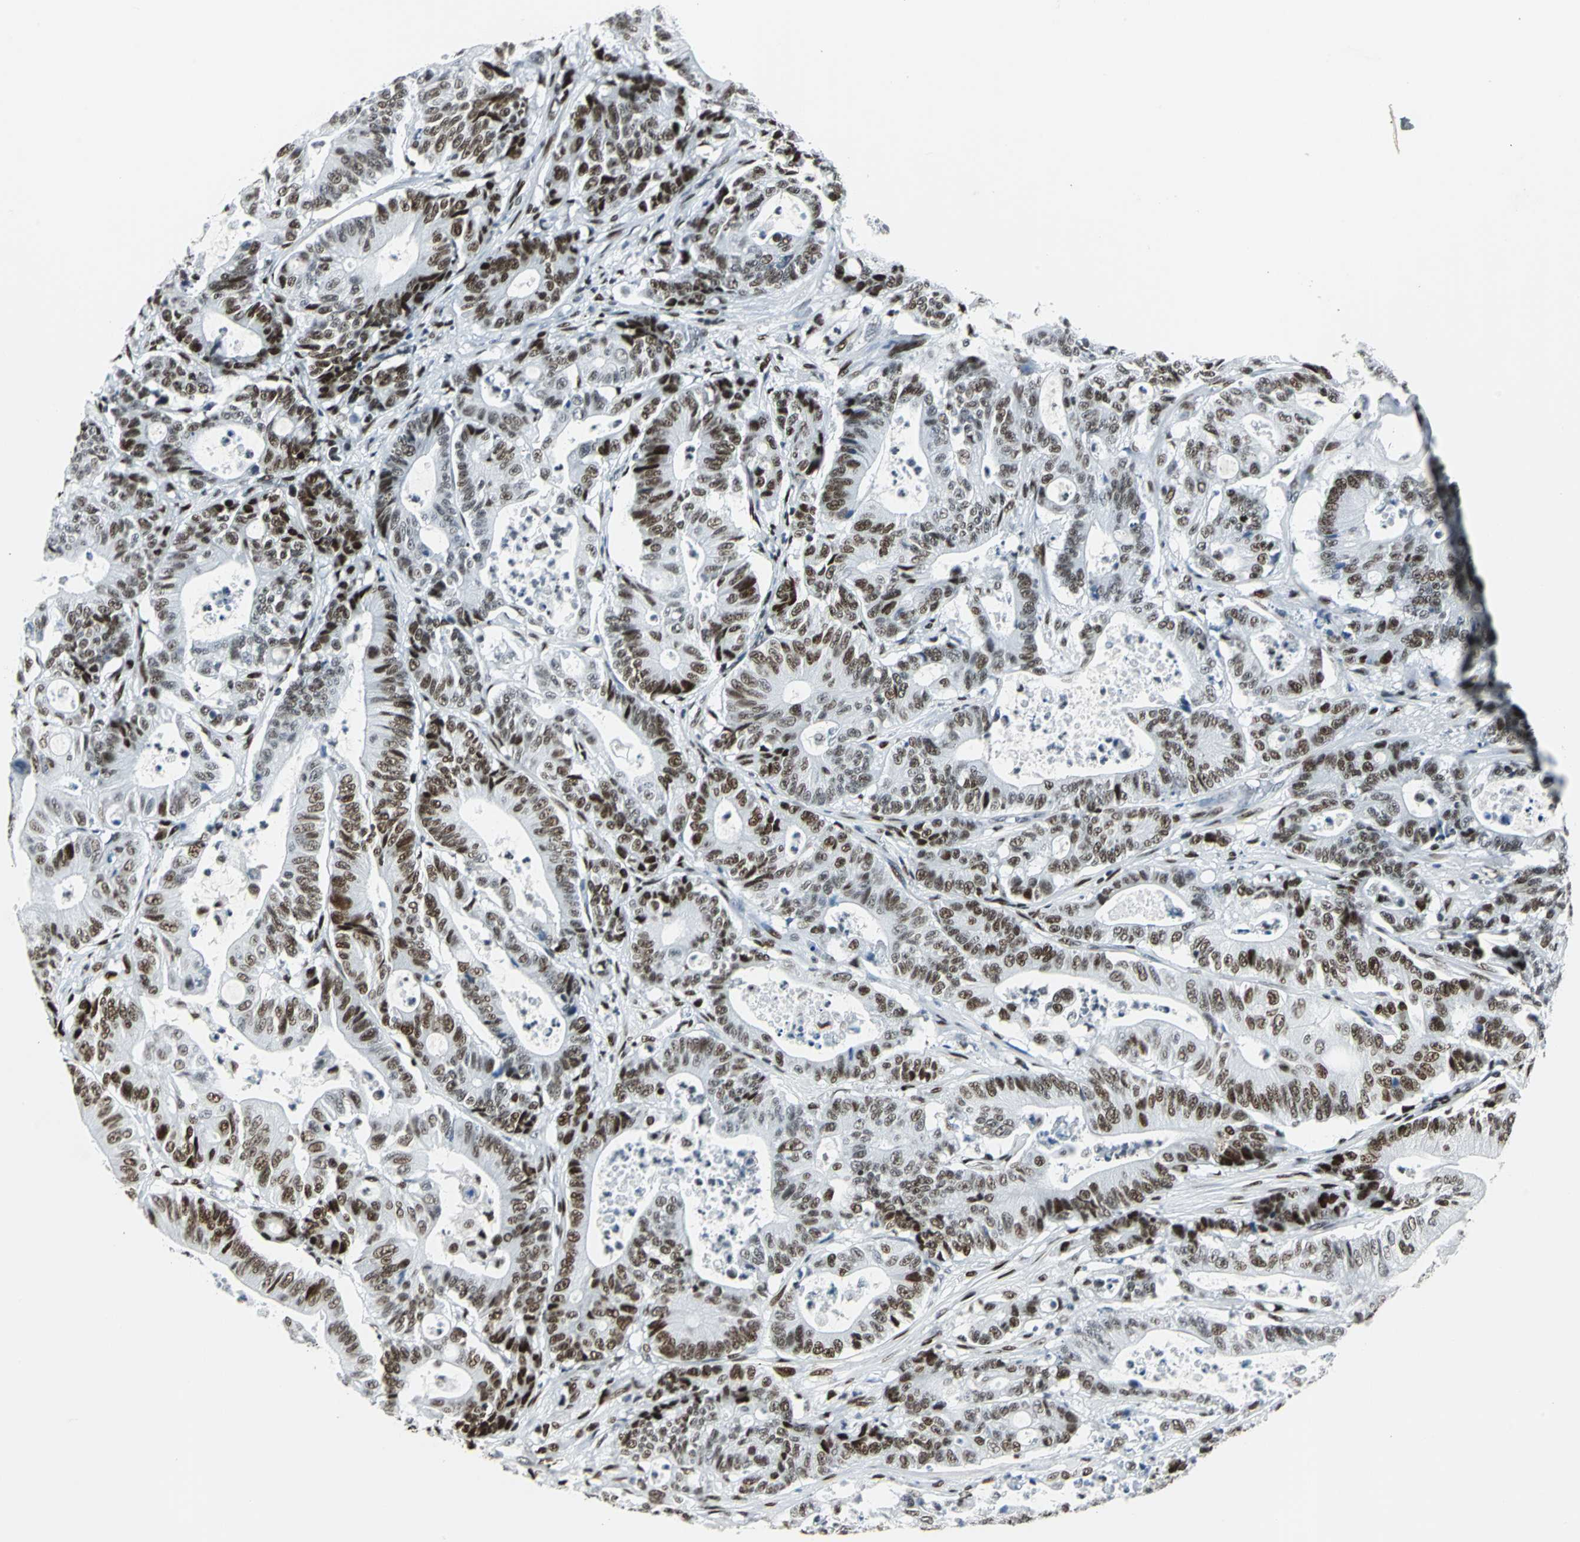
{"staining": {"intensity": "strong", "quantity": ">75%", "location": "nuclear"}, "tissue": "colorectal cancer", "cell_type": "Tumor cells", "image_type": "cancer", "snomed": [{"axis": "morphology", "description": "Adenocarcinoma, NOS"}, {"axis": "topography", "description": "Colon"}], "caption": "The histopathology image displays staining of adenocarcinoma (colorectal), revealing strong nuclear protein staining (brown color) within tumor cells.", "gene": "HDAC2", "patient": {"sex": "female", "age": 84}}